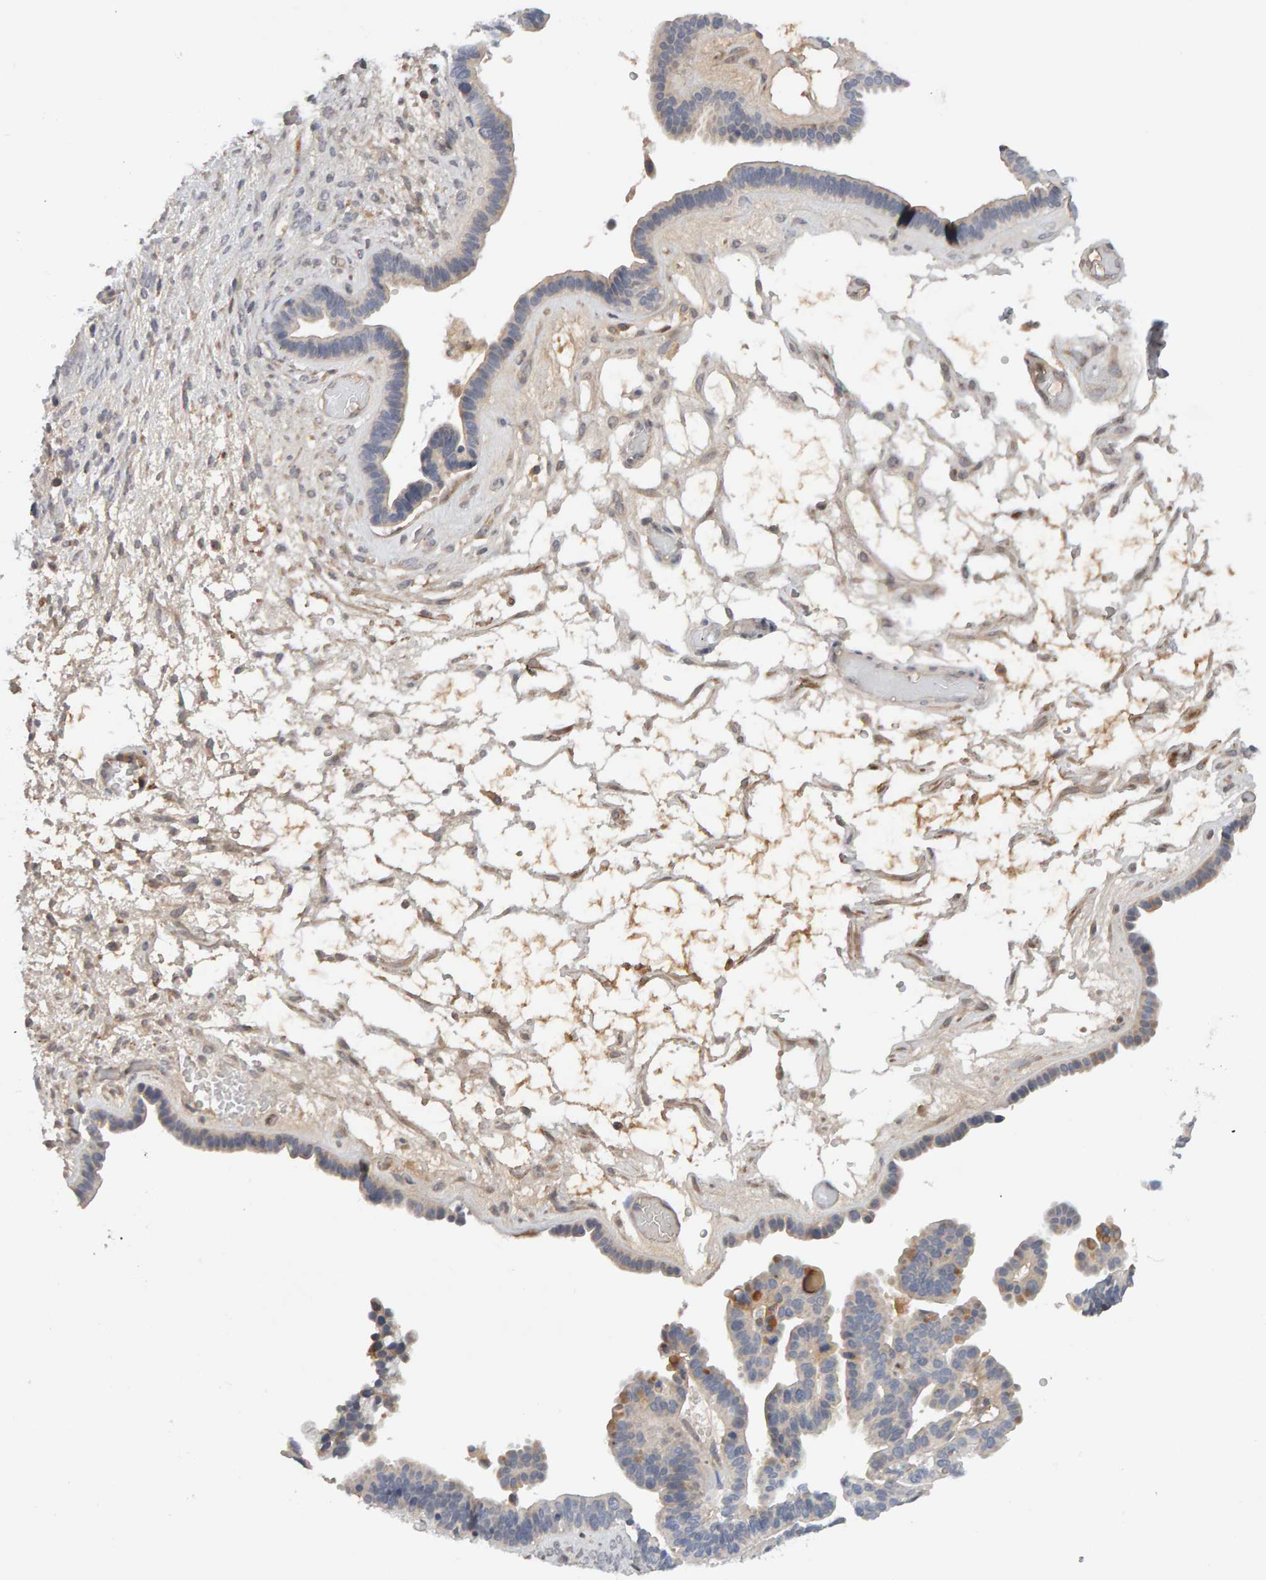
{"staining": {"intensity": "weak", "quantity": "<25%", "location": "cytoplasmic/membranous"}, "tissue": "ovarian cancer", "cell_type": "Tumor cells", "image_type": "cancer", "snomed": [{"axis": "morphology", "description": "Cystadenocarcinoma, serous, NOS"}, {"axis": "topography", "description": "Ovary"}], "caption": "Serous cystadenocarcinoma (ovarian) was stained to show a protein in brown. There is no significant staining in tumor cells.", "gene": "NUDCD1", "patient": {"sex": "female", "age": 56}}